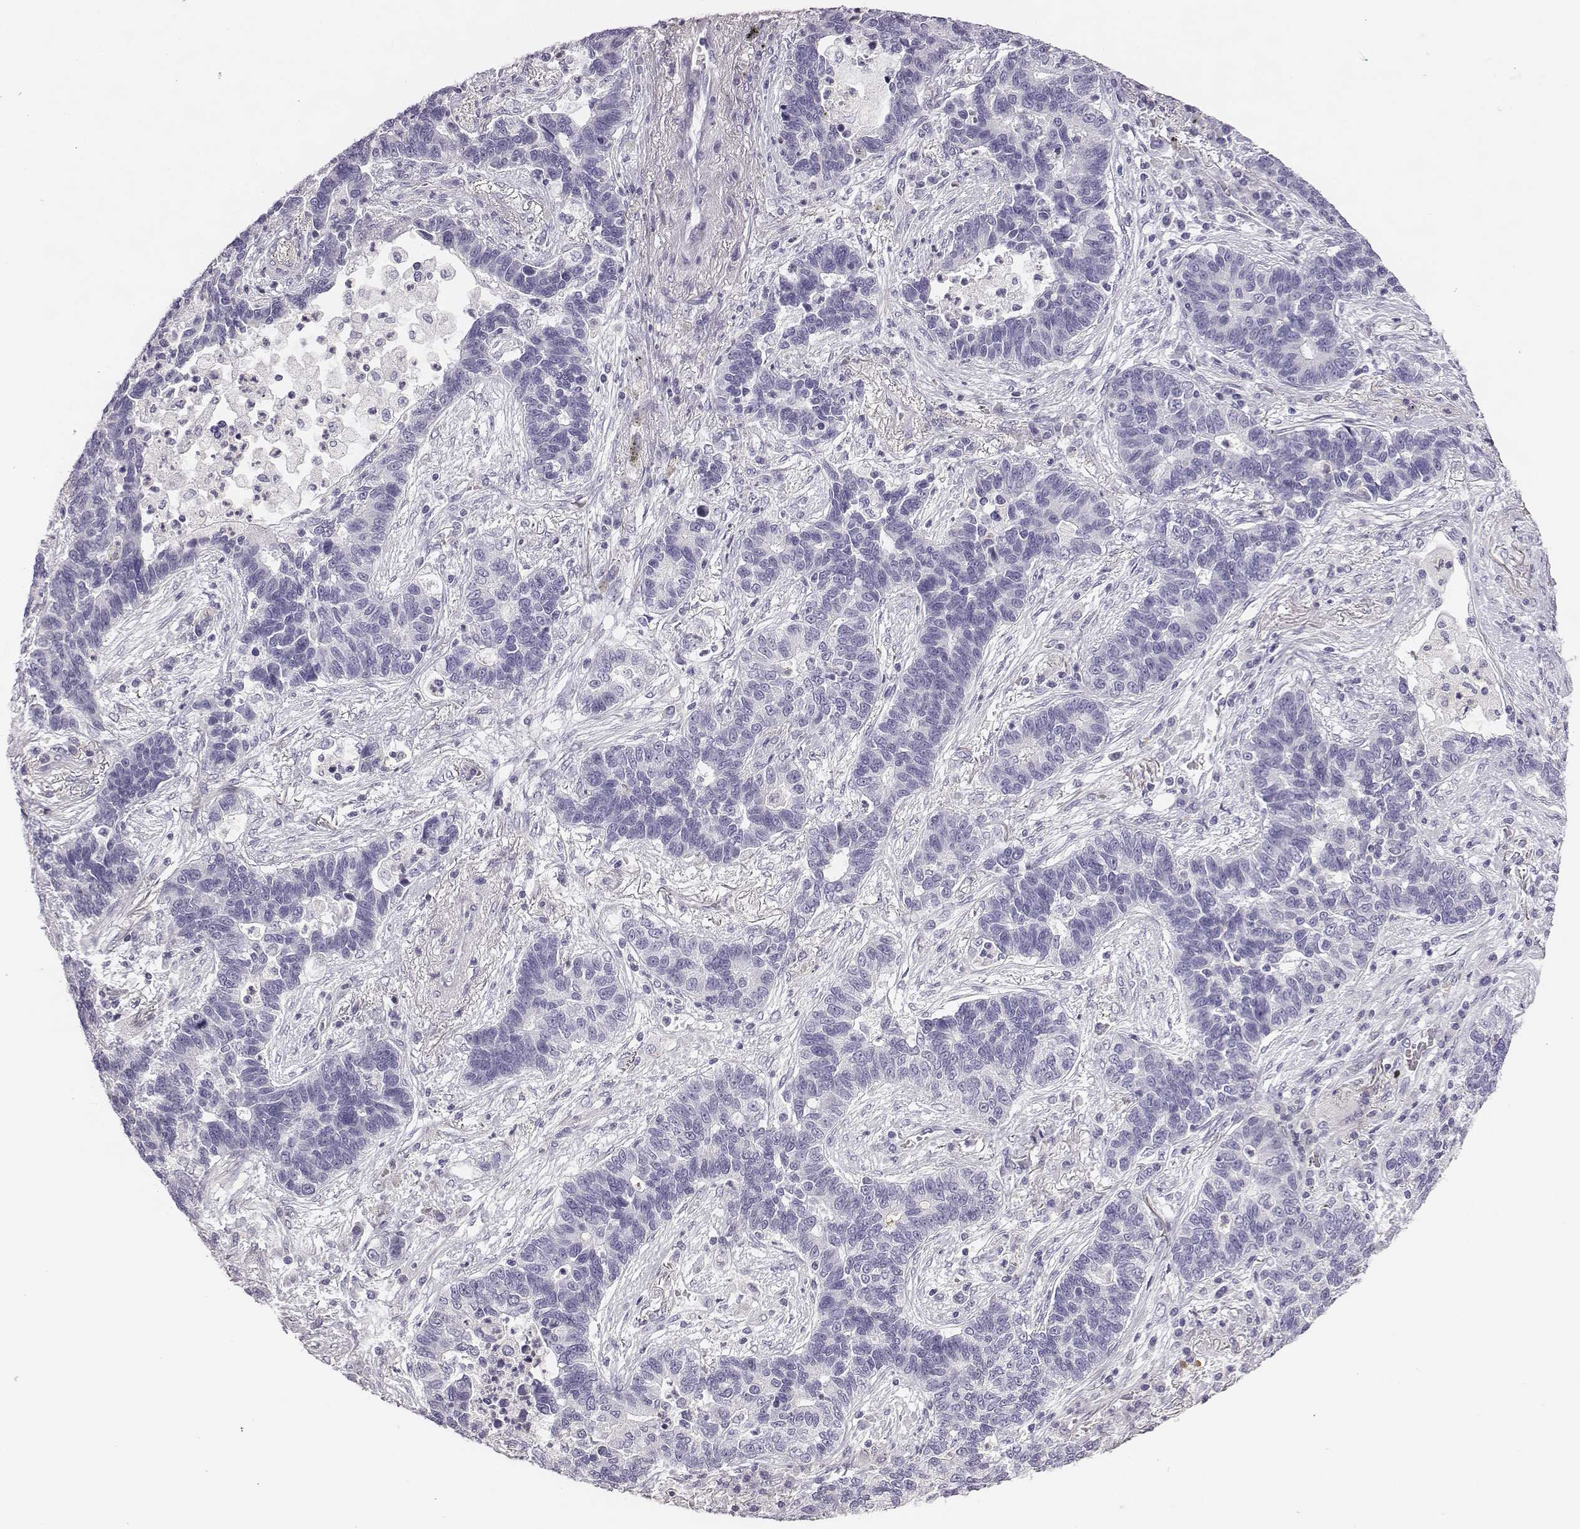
{"staining": {"intensity": "negative", "quantity": "none", "location": "none"}, "tissue": "lung cancer", "cell_type": "Tumor cells", "image_type": "cancer", "snomed": [{"axis": "morphology", "description": "Adenocarcinoma, NOS"}, {"axis": "topography", "description": "Lung"}], "caption": "Lung cancer (adenocarcinoma) was stained to show a protein in brown. There is no significant positivity in tumor cells.", "gene": "ADAM7", "patient": {"sex": "female", "age": 57}}